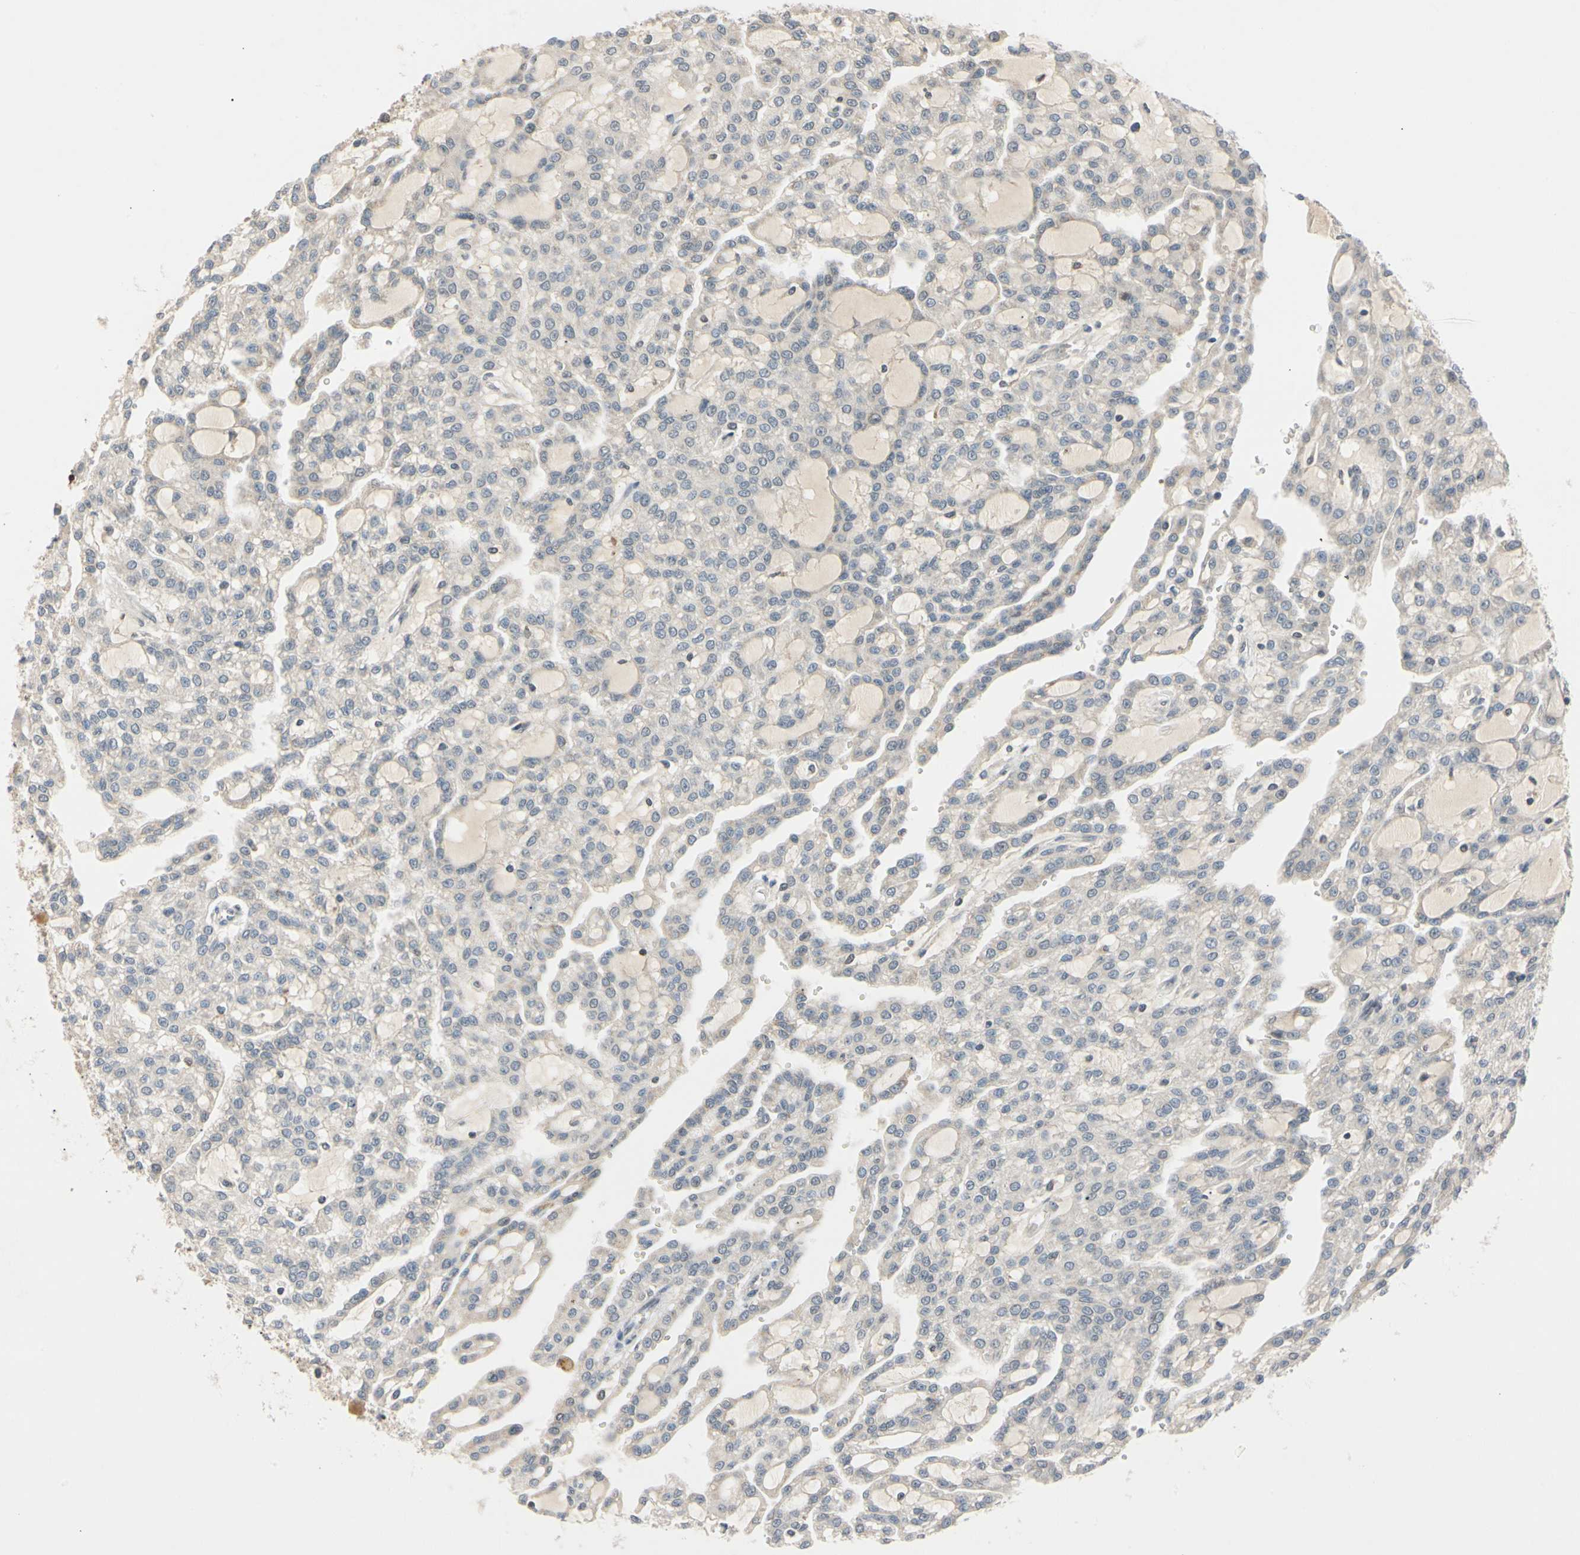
{"staining": {"intensity": "negative", "quantity": "none", "location": "none"}, "tissue": "renal cancer", "cell_type": "Tumor cells", "image_type": "cancer", "snomed": [{"axis": "morphology", "description": "Adenocarcinoma, NOS"}, {"axis": "topography", "description": "Kidney"}], "caption": "IHC photomicrograph of neoplastic tissue: renal adenocarcinoma stained with DAB reveals no significant protein staining in tumor cells. Brightfield microscopy of IHC stained with DAB (3,3'-diaminobenzidine) (brown) and hematoxylin (blue), captured at high magnification.", "gene": "RIOX2", "patient": {"sex": "male", "age": 63}}